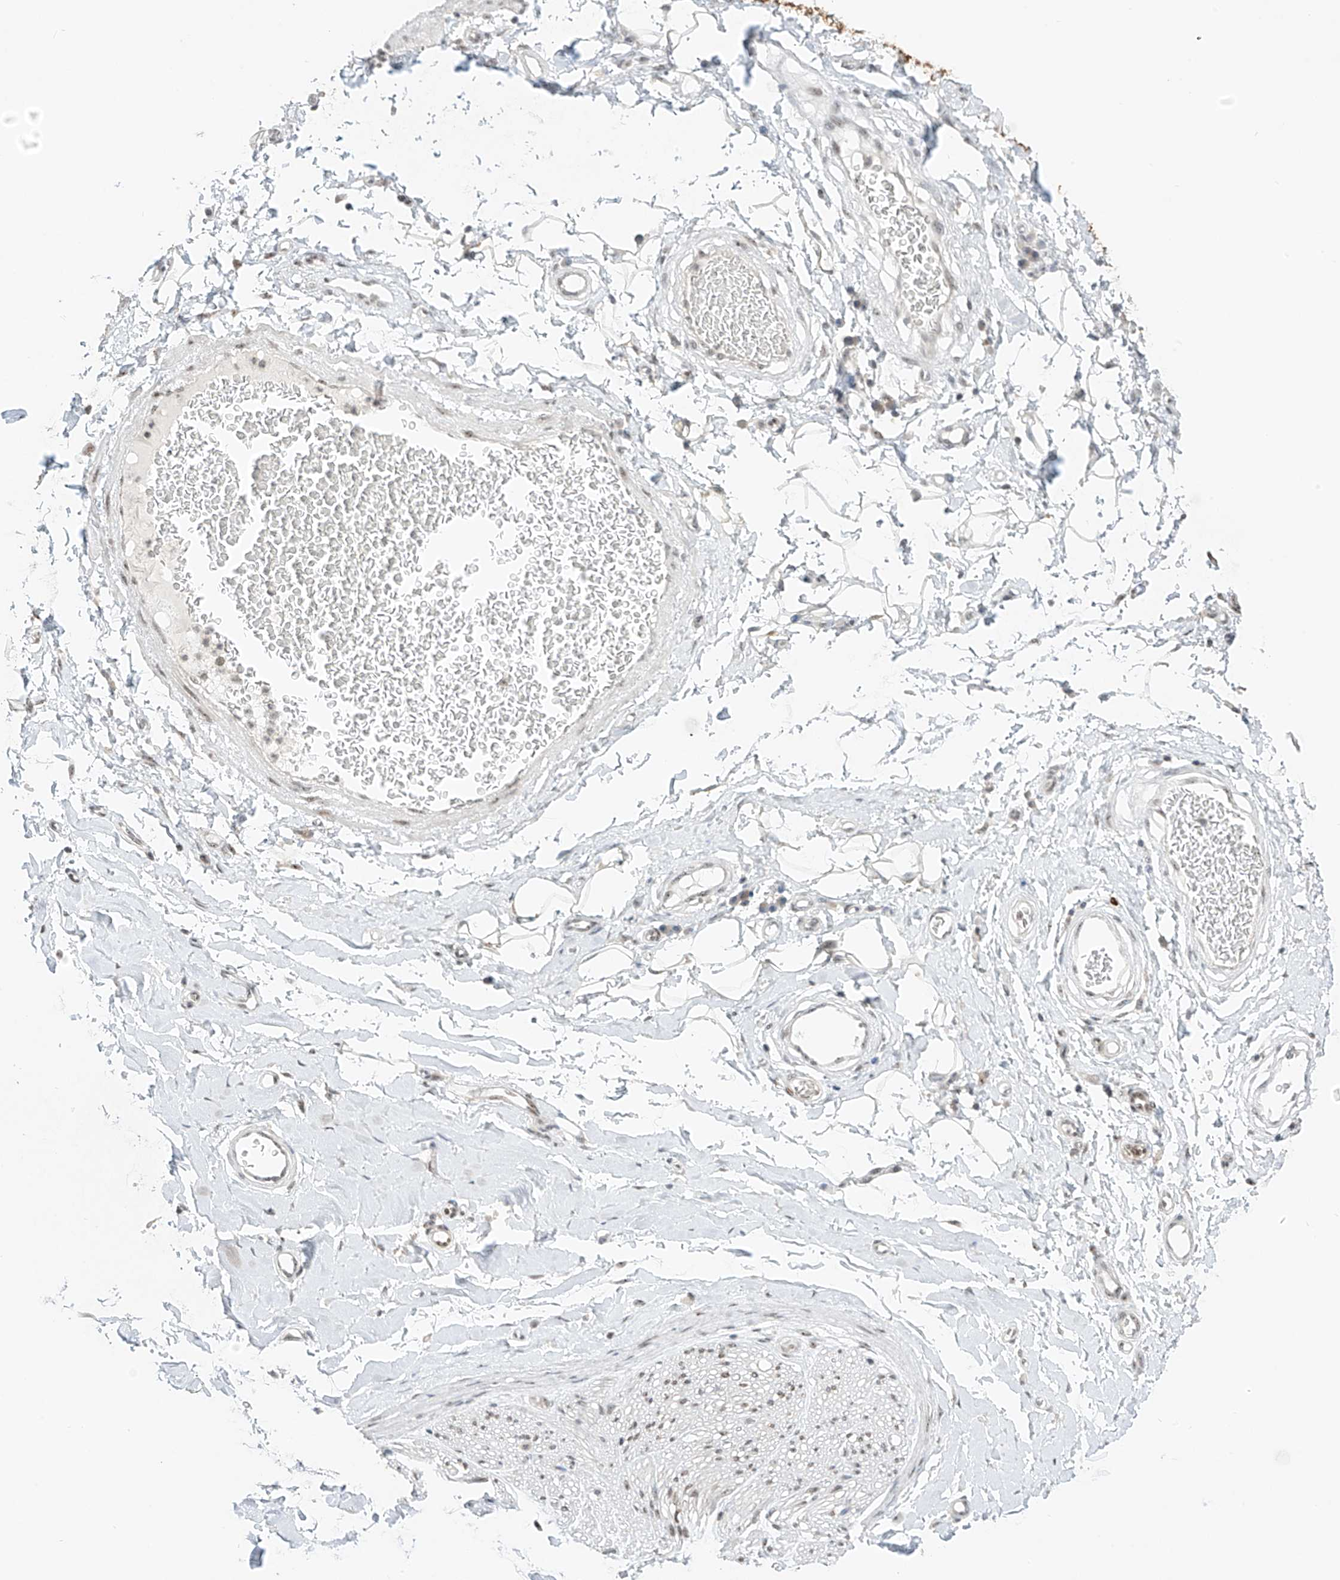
{"staining": {"intensity": "negative", "quantity": "none", "location": "none"}, "tissue": "adipose tissue", "cell_type": "Adipocytes", "image_type": "normal", "snomed": [{"axis": "morphology", "description": "Normal tissue, NOS"}, {"axis": "morphology", "description": "Adenocarcinoma, NOS"}, {"axis": "topography", "description": "Stomach, upper"}, {"axis": "topography", "description": "Peripheral nerve tissue"}], "caption": "Immunohistochemistry image of benign adipose tissue stained for a protein (brown), which demonstrates no expression in adipocytes. The staining was performed using DAB to visualize the protein expression in brown, while the nuclei were stained in blue with hematoxylin (Magnification: 20x).", "gene": "ZNF512", "patient": {"sex": "male", "age": 62}}